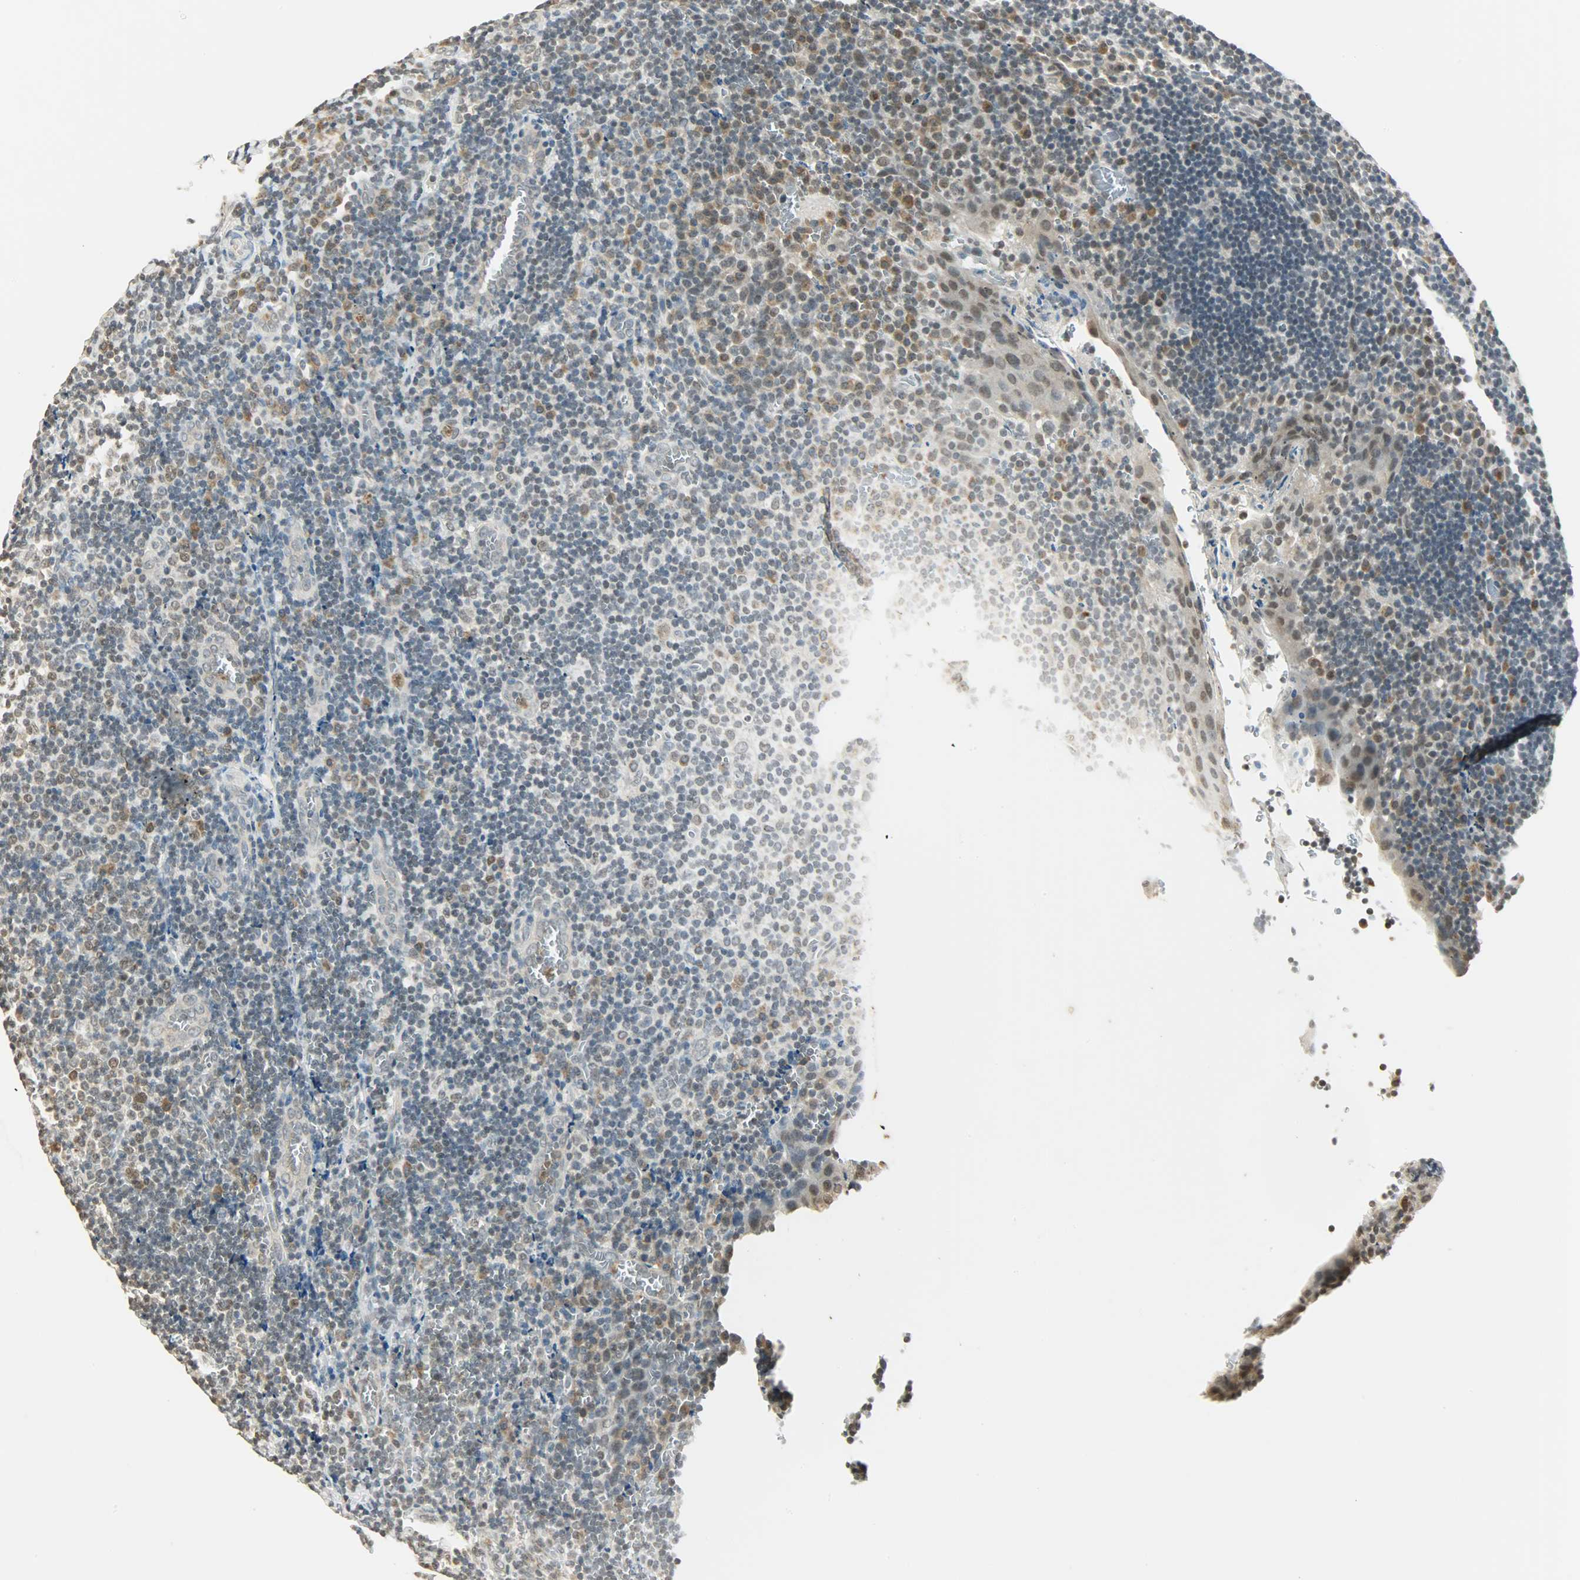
{"staining": {"intensity": "weak", "quantity": "<25%", "location": "cytoplasmic/membranous"}, "tissue": "tonsil", "cell_type": "Non-germinal center cells", "image_type": "normal", "snomed": [{"axis": "morphology", "description": "Normal tissue, NOS"}, {"axis": "topography", "description": "Tonsil"}], "caption": "A high-resolution micrograph shows IHC staining of normal tonsil, which shows no significant expression in non-germinal center cells.", "gene": "SMARCA5", "patient": {"sex": "male", "age": 20}}